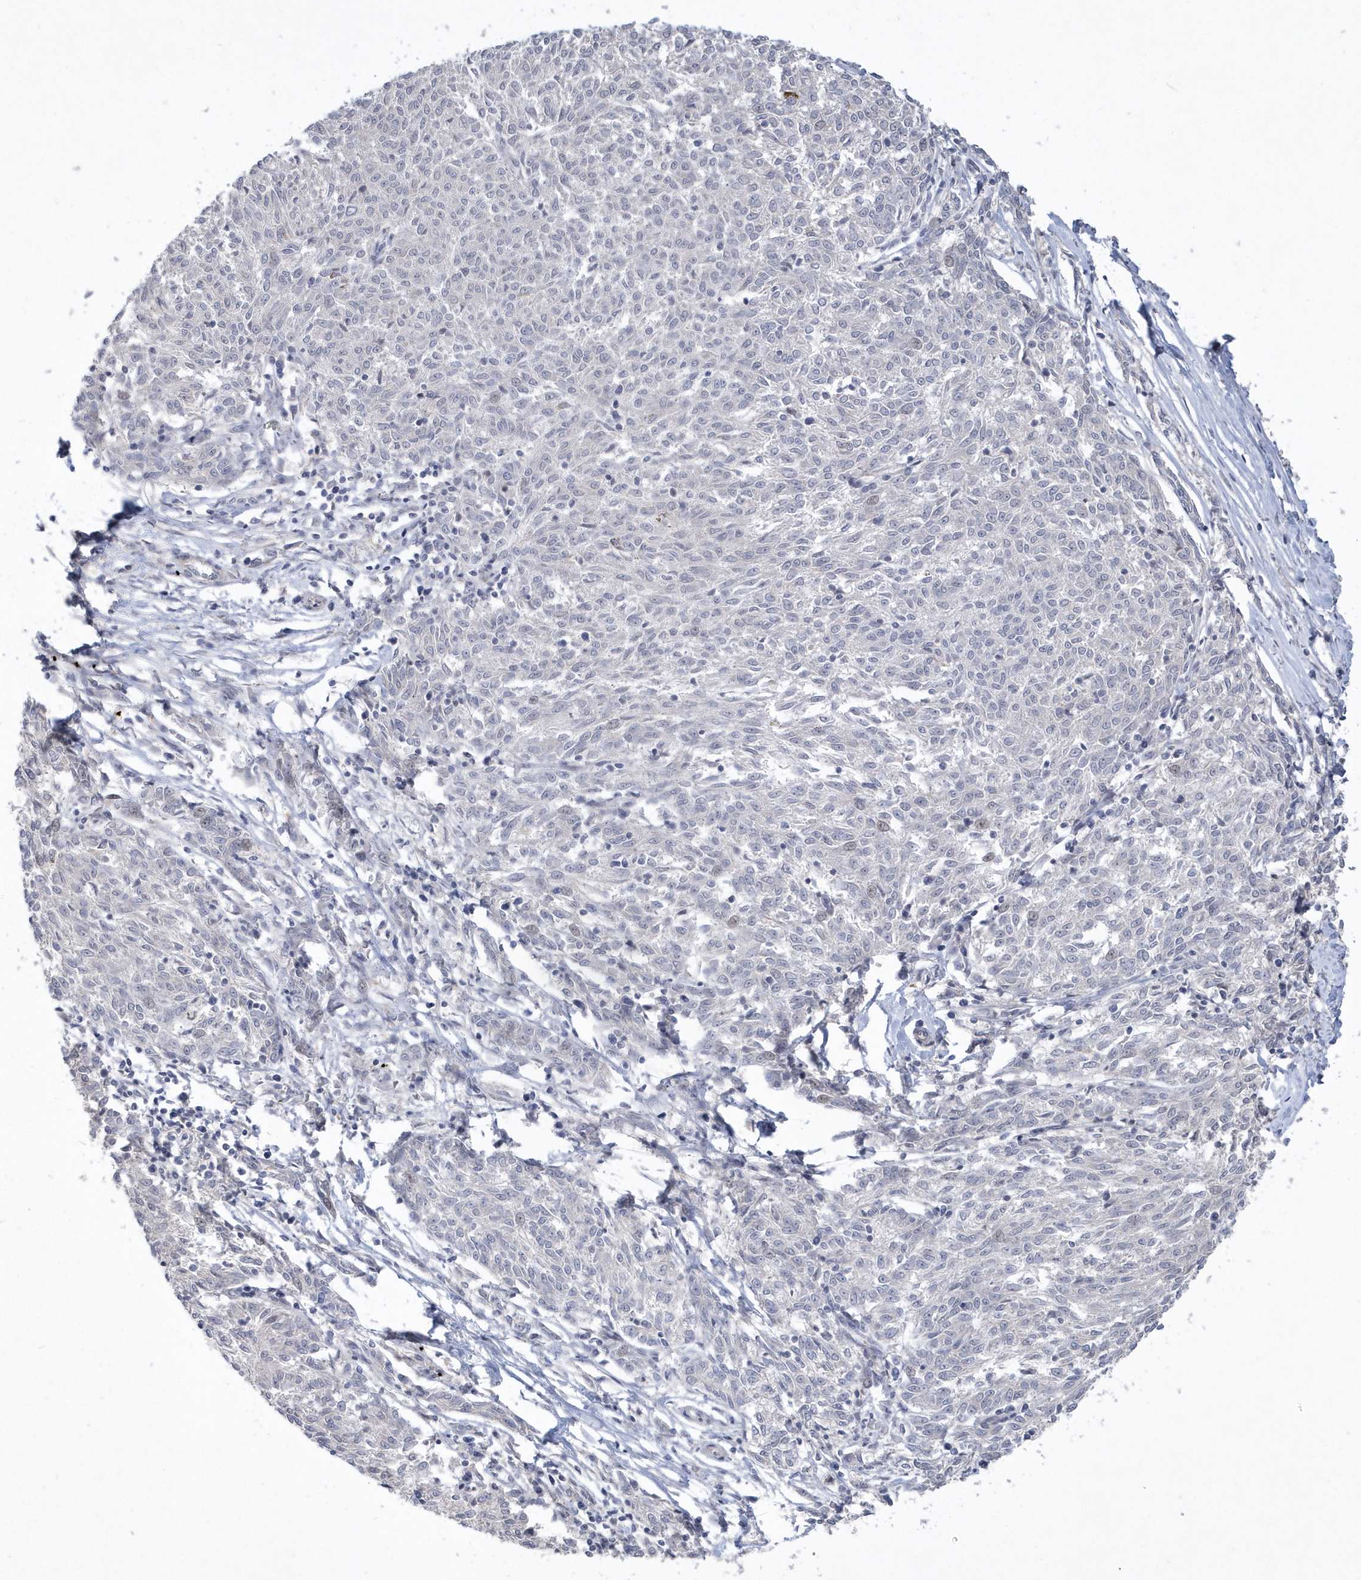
{"staining": {"intensity": "negative", "quantity": "none", "location": "none"}, "tissue": "melanoma", "cell_type": "Tumor cells", "image_type": "cancer", "snomed": [{"axis": "morphology", "description": "Malignant melanoma, NOS"}, {"axis": "topography", "description": "Skin"}], "caption": "High power microscopy micrograph of an IHC histopathology image of malignant melanoma, revealing no significant staining in tumor cells.", "gene": "TSPEAR", "patient": {"sex": "female", "age": 72}}